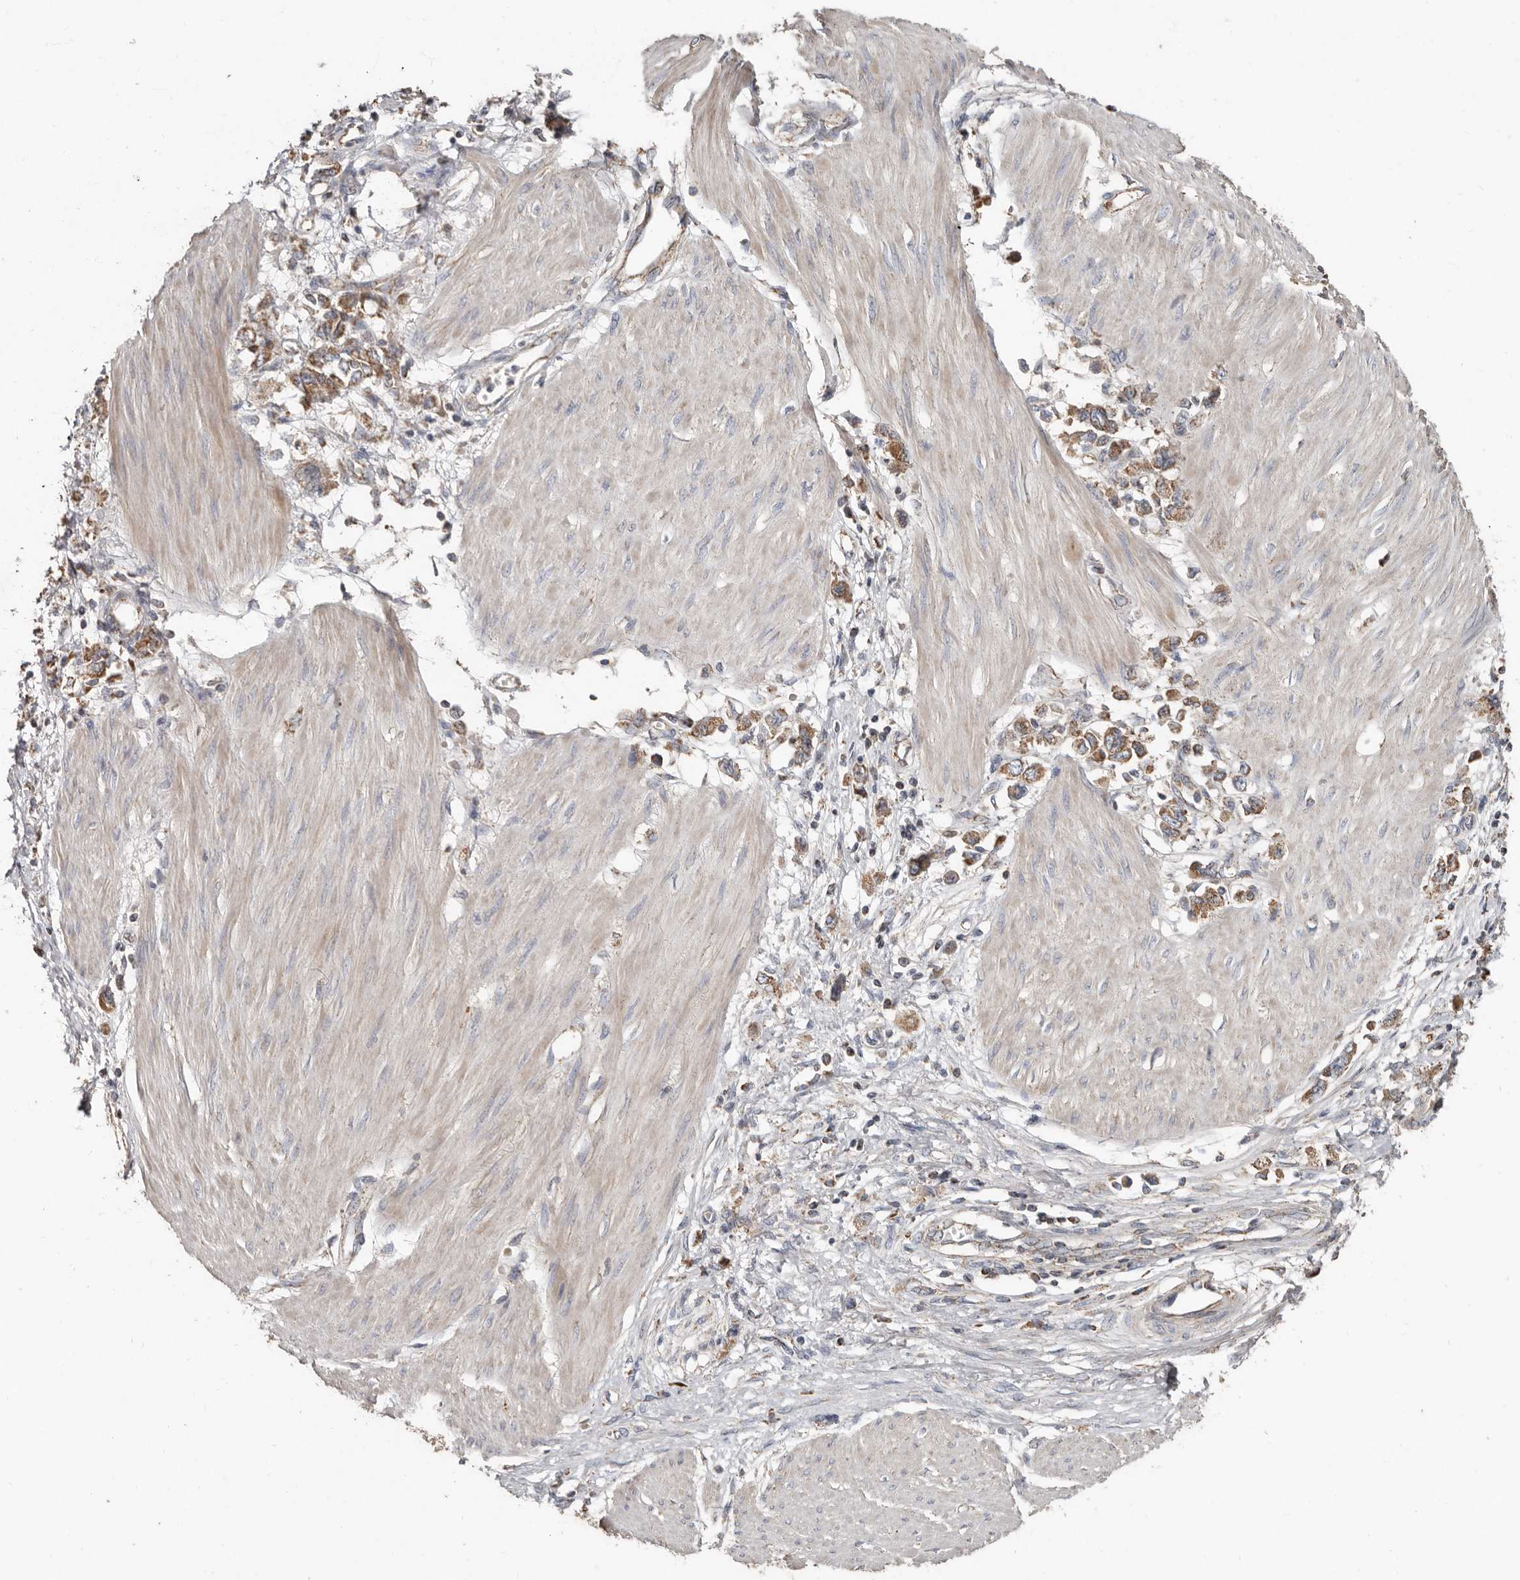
{"staining": {"intensity": "moderate", "quantity": ">75%", "location": "cytoplasmic/membranous"}, "tissue": "stomach cancer", "cell_type": "Tumor cells", "image_type": "cancer", "snomed": [{"axis": "morphology", "description": "Adenocarcinoma, NOS"}, {"axis": "topography", "description": "Stomach"}], "caption": "DAB immunohistochemical staining of human stomach adenocarcinoma displays moderate cytoplasmic/membranous protein staining in about >75% of tumor cells.", "gene": "KIF26B", "patient": {"sex": "female", "age": 76}}